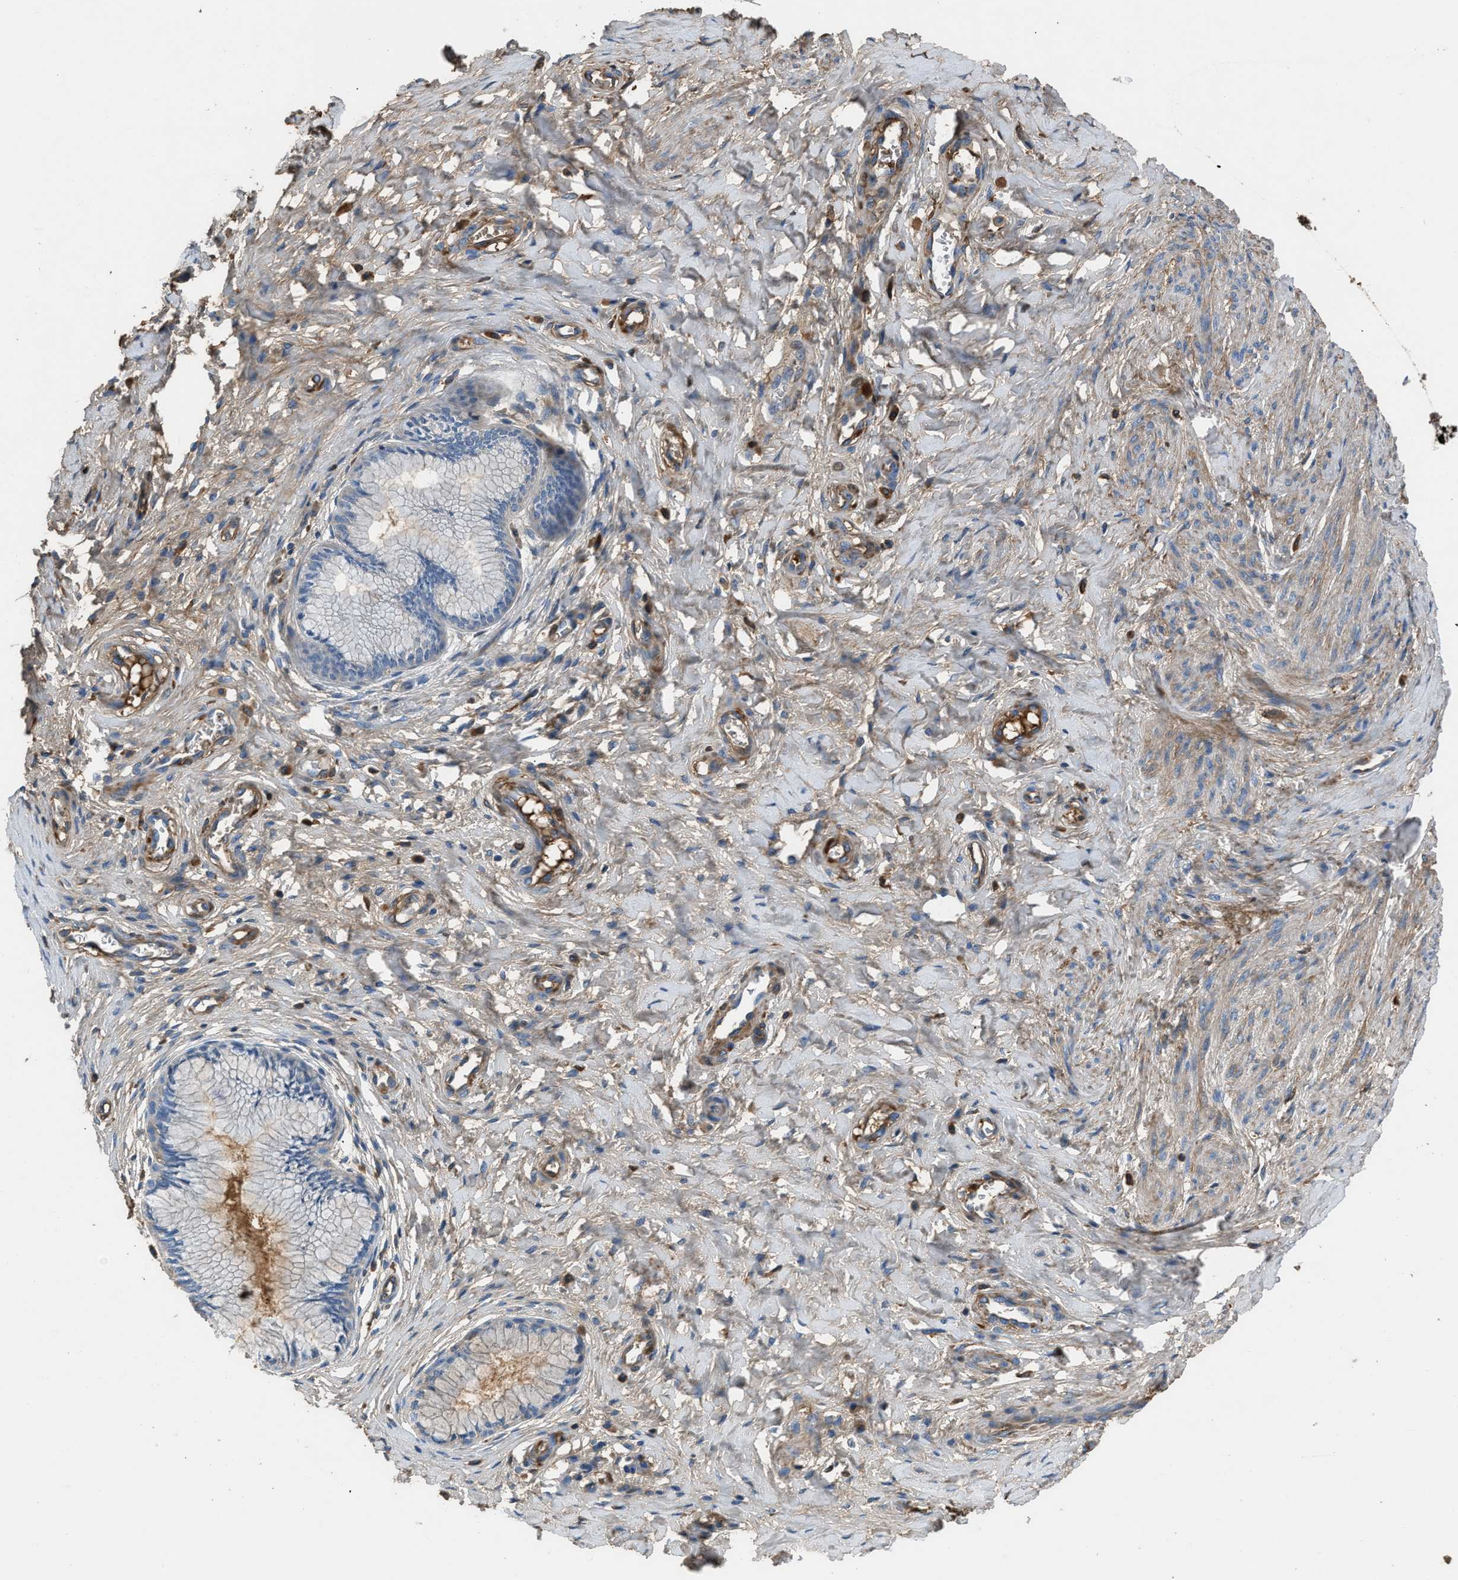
{"staining": {"intensity": "negative", "quantity": "none", "location": "none"}, "tissue": "cervix", "cell_type": "Glandular cells", "image_type": "normal", "snomed": [{"axis": "morphology", "description": "Normal tissue, NOS"}, {"axis": "topography", "description": "Cervix"}], "caption": "Cervix was stained to show a protein in brown. There is no significant staining in glandular cells. The staining was performed using DAB (3,3'-diaminobenzidine) to visualize the protein expression in brown, while the nuclei were stained in blue with hematoxylin (Magnification: 20x).", "gene": "STC1", "patient": {"sex": "female", "age": 55}}